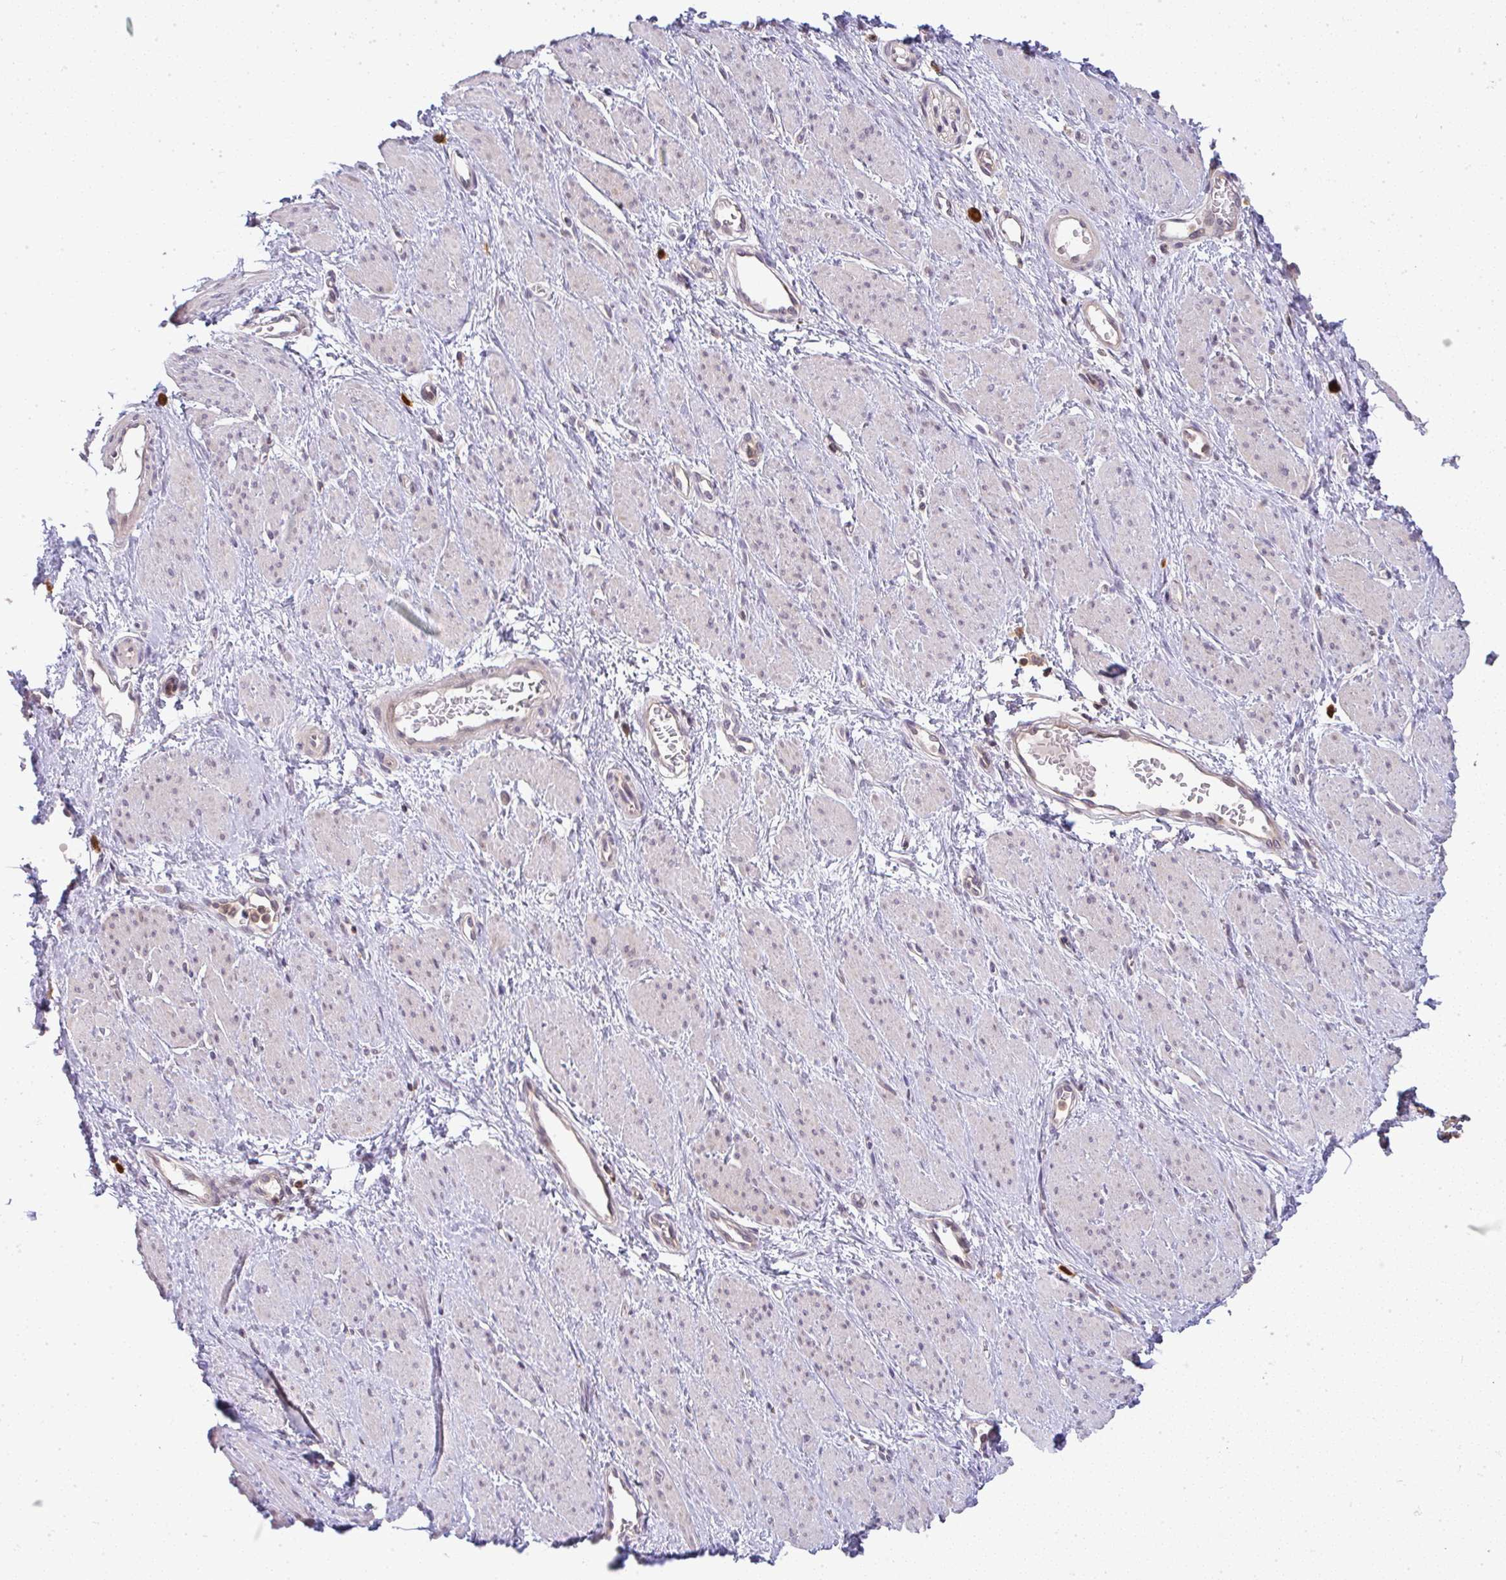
{"staining": {"intensity": "negative", "quantity": "none", "location": "none"}, "tissue": "smooth muscle", "cell_type": "Smooth muscle cells", "image_type": "normal", "snomed": [{"axis": "morphology", "description": "Normal tissue, NOS"}, {"axis": "topography", "description": "Smooth muscle"}, {"axis": "topography", "description": "Uterus"}], "caption": "A micrograph of smooth muscle stained for a protein reveals no brown staining in smooth muscle cells. Nuclei are stained in blue.", "gene": "FAM153A", "patient": {"sex": "female", "age": 39}}